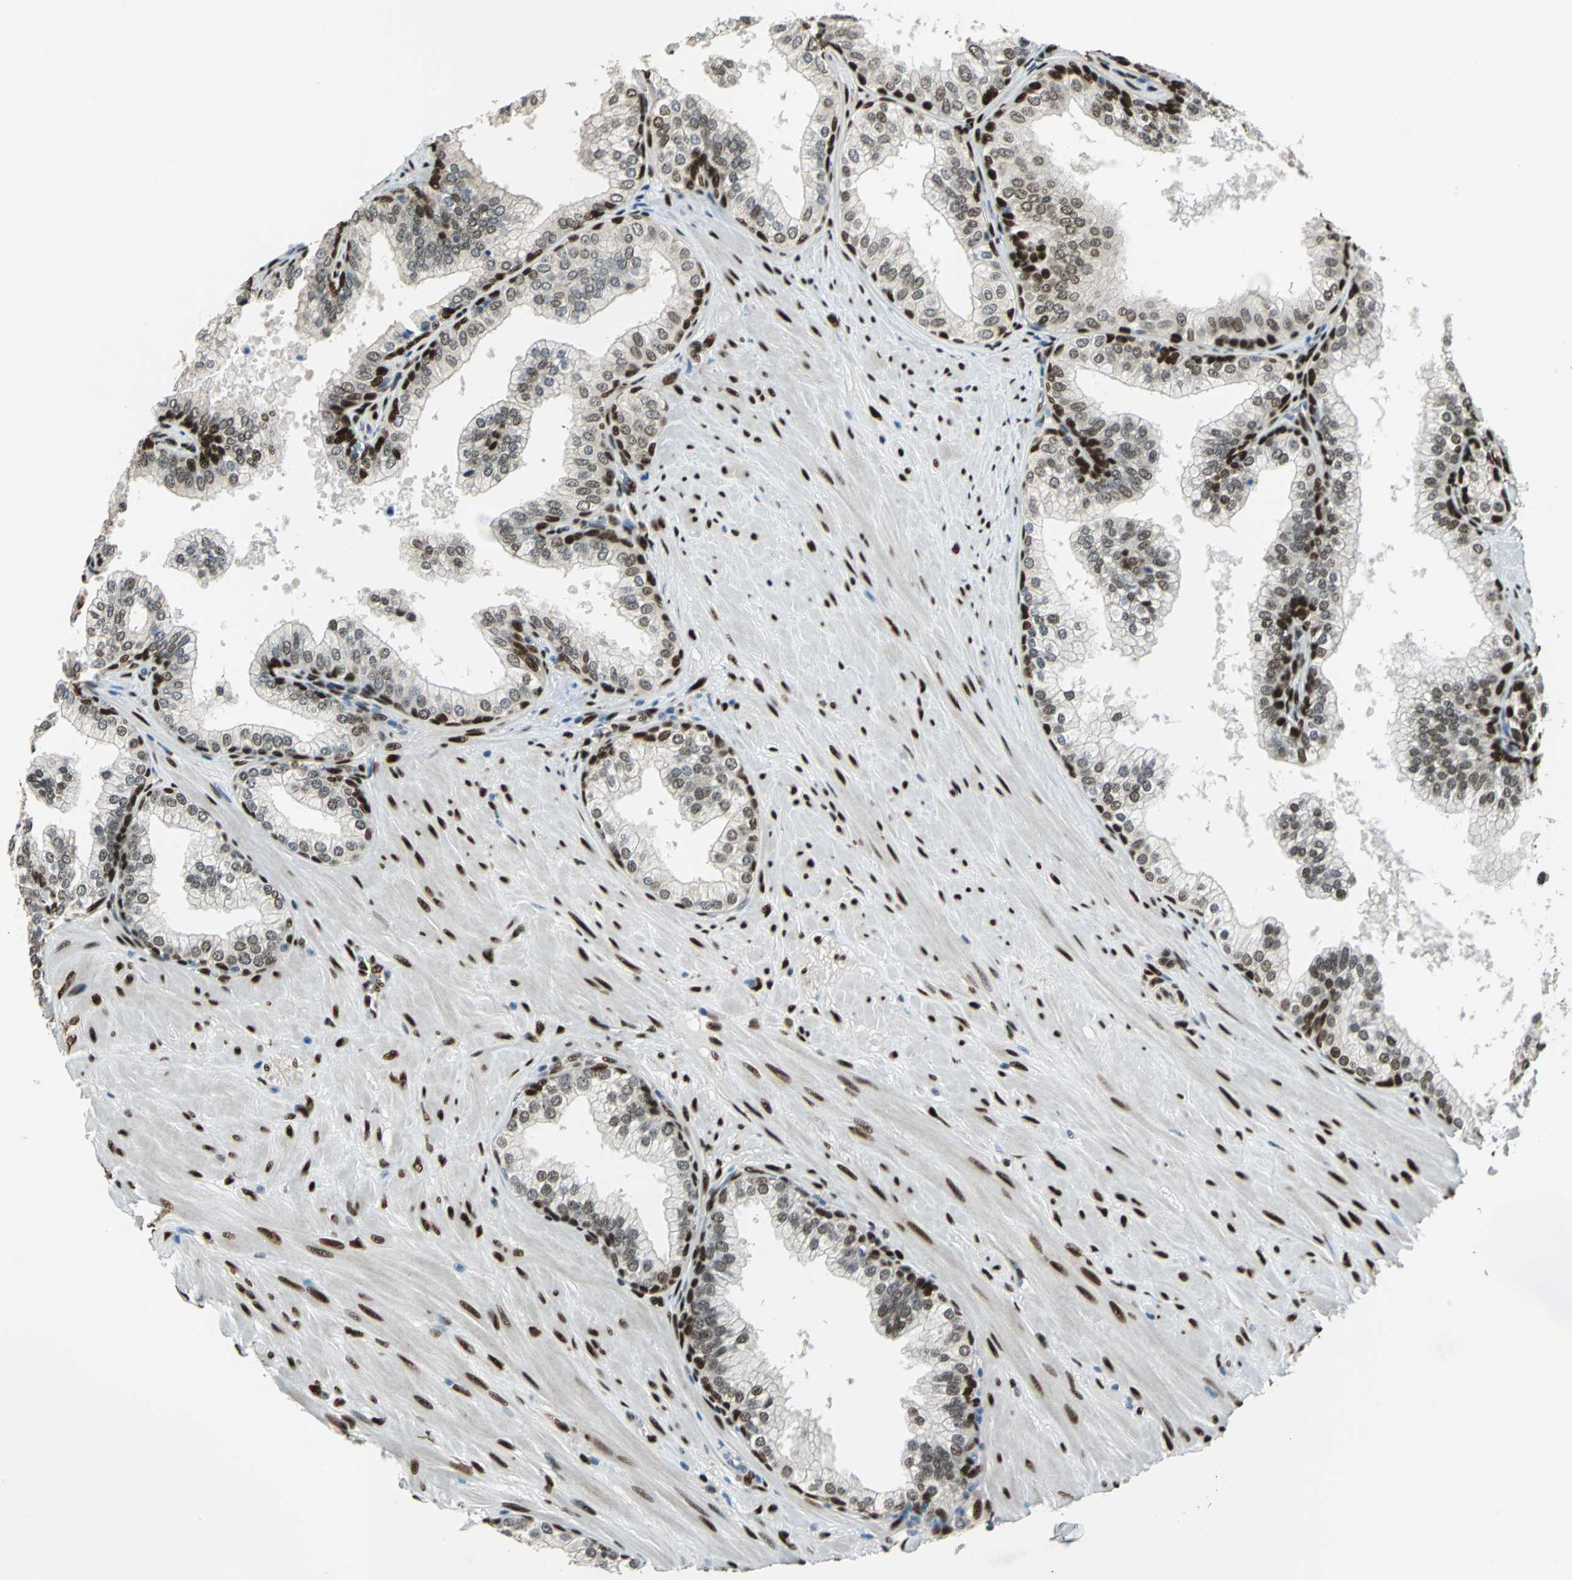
{"staining": {"intensity": "moderate", "quantity": "25%-75%", "location": "nuclear"}, "tissue": "prostate", "cell_type": "Glandular cells", "image_type": "normal", "snomed": [{"axis": "morphology", "description": "Normal tissue, NOS"}, {"axis": "topography", "description": "Prostate"}], "caption": "Immunohistochemistry (IHC) histopathology image of normal prostate: prostate stained using immunohistochemistry (IHC) displays medium levels of moderate protein expression localized specifically in the nuclear of glandular cells, appearing as a nuclear brown color.", "gene": "NFIA", "patient": {"sex": "male", "age": 60}}